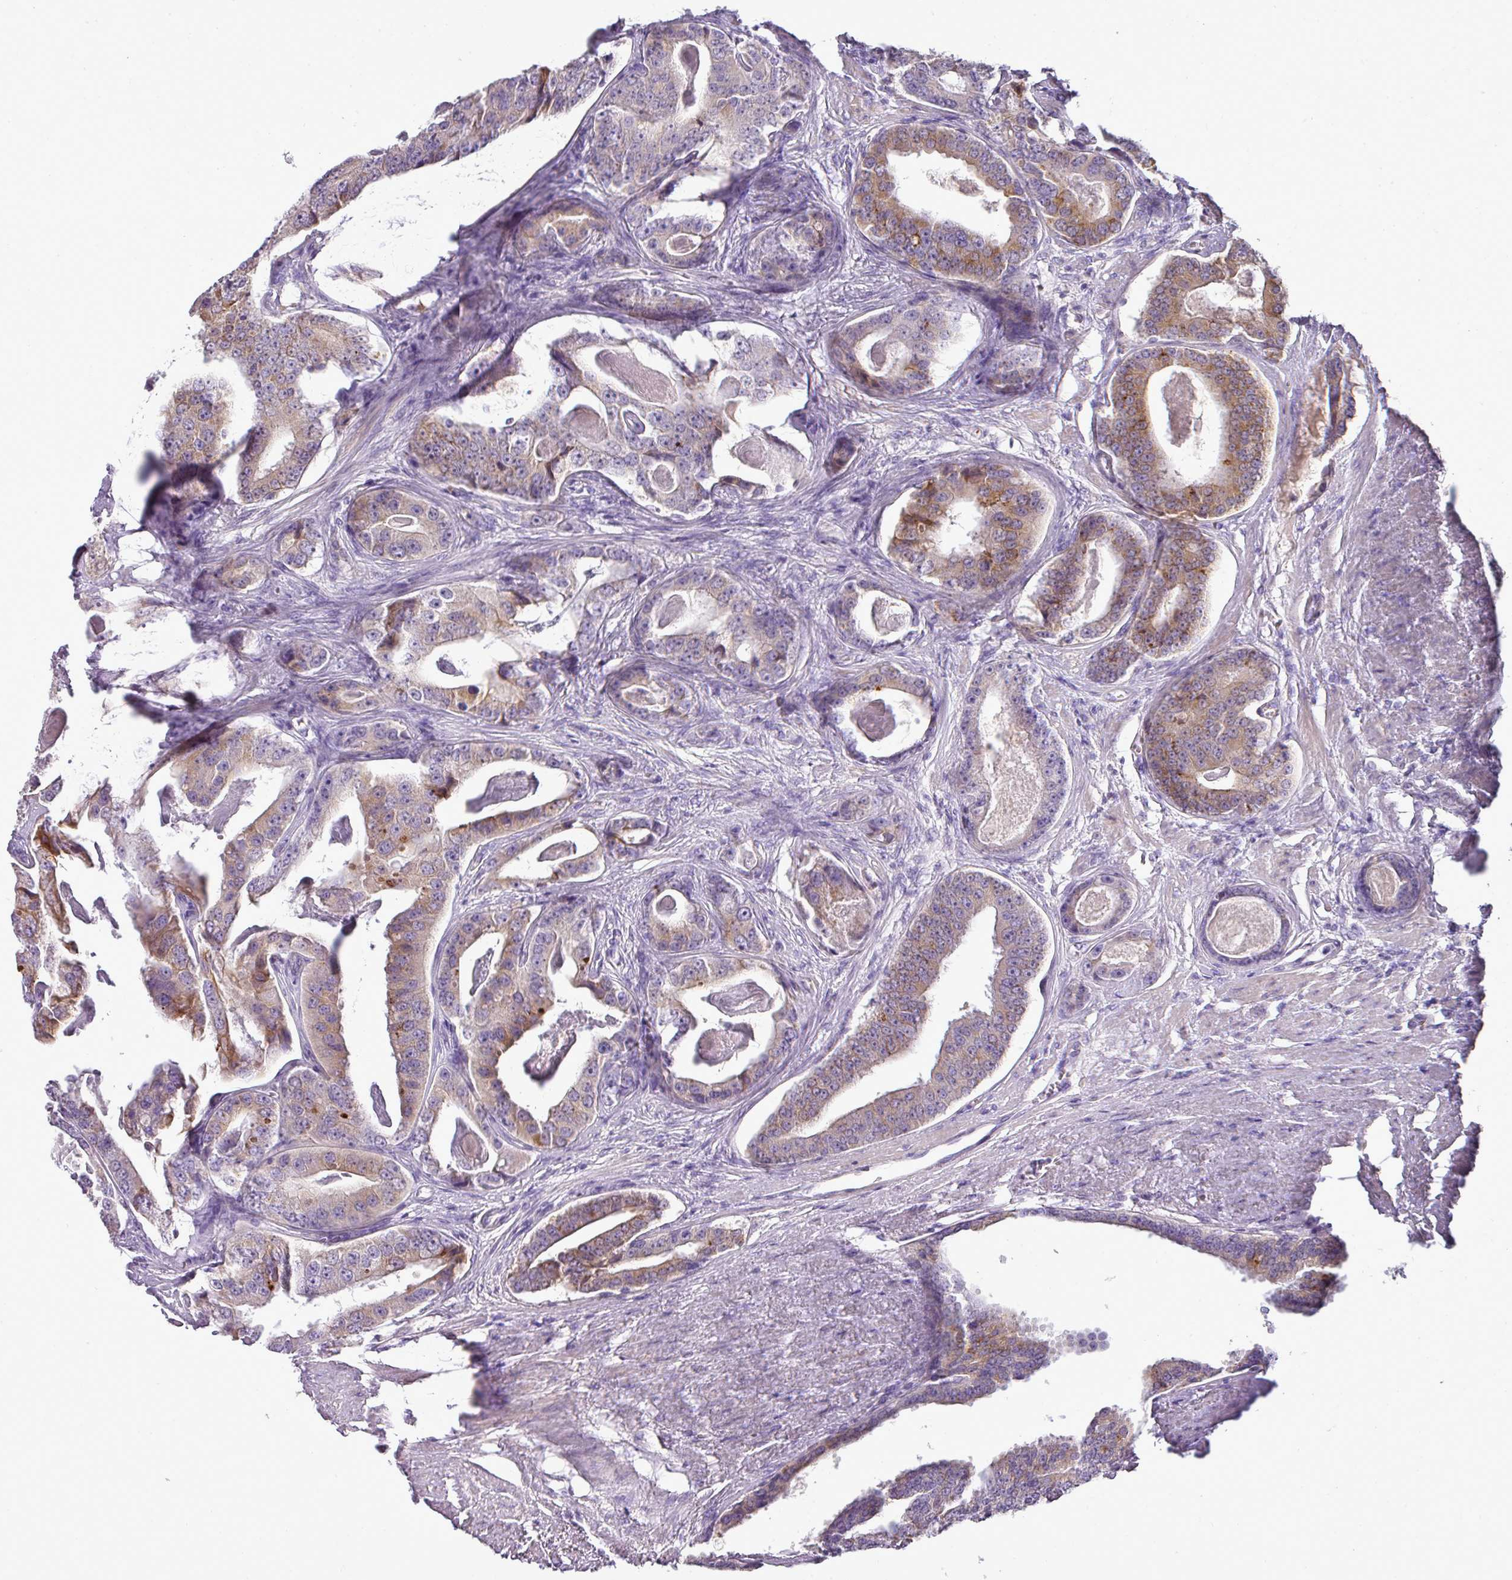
{"staining": {"intensity": "moderate", "quantity": "25%-75%", "location": "cytoplasmic/membranous"}, "tissue": "prostate cancer", "cell_type": "Tumor cells", "image_type": "cancer", "snomed": [{"axis": "morphology", "description": "Adenocarcinoma, High grade"}, {"axis": "topography", "description": "Prostate"}], "caption": "A high-resolution photomicrograph shows IHC staining of prostate high-grade adenocarcinoma, which shows moderate cytoplasmic/membranous staining in approximately 25%-75% of tumor cells. The staining was performed using DAB, with brown indicating positive protein expression. Nuclei are stained blue with hematoxylin.", "gene": "BRINP2", "patient": {"sex": "male", "age": 71}}